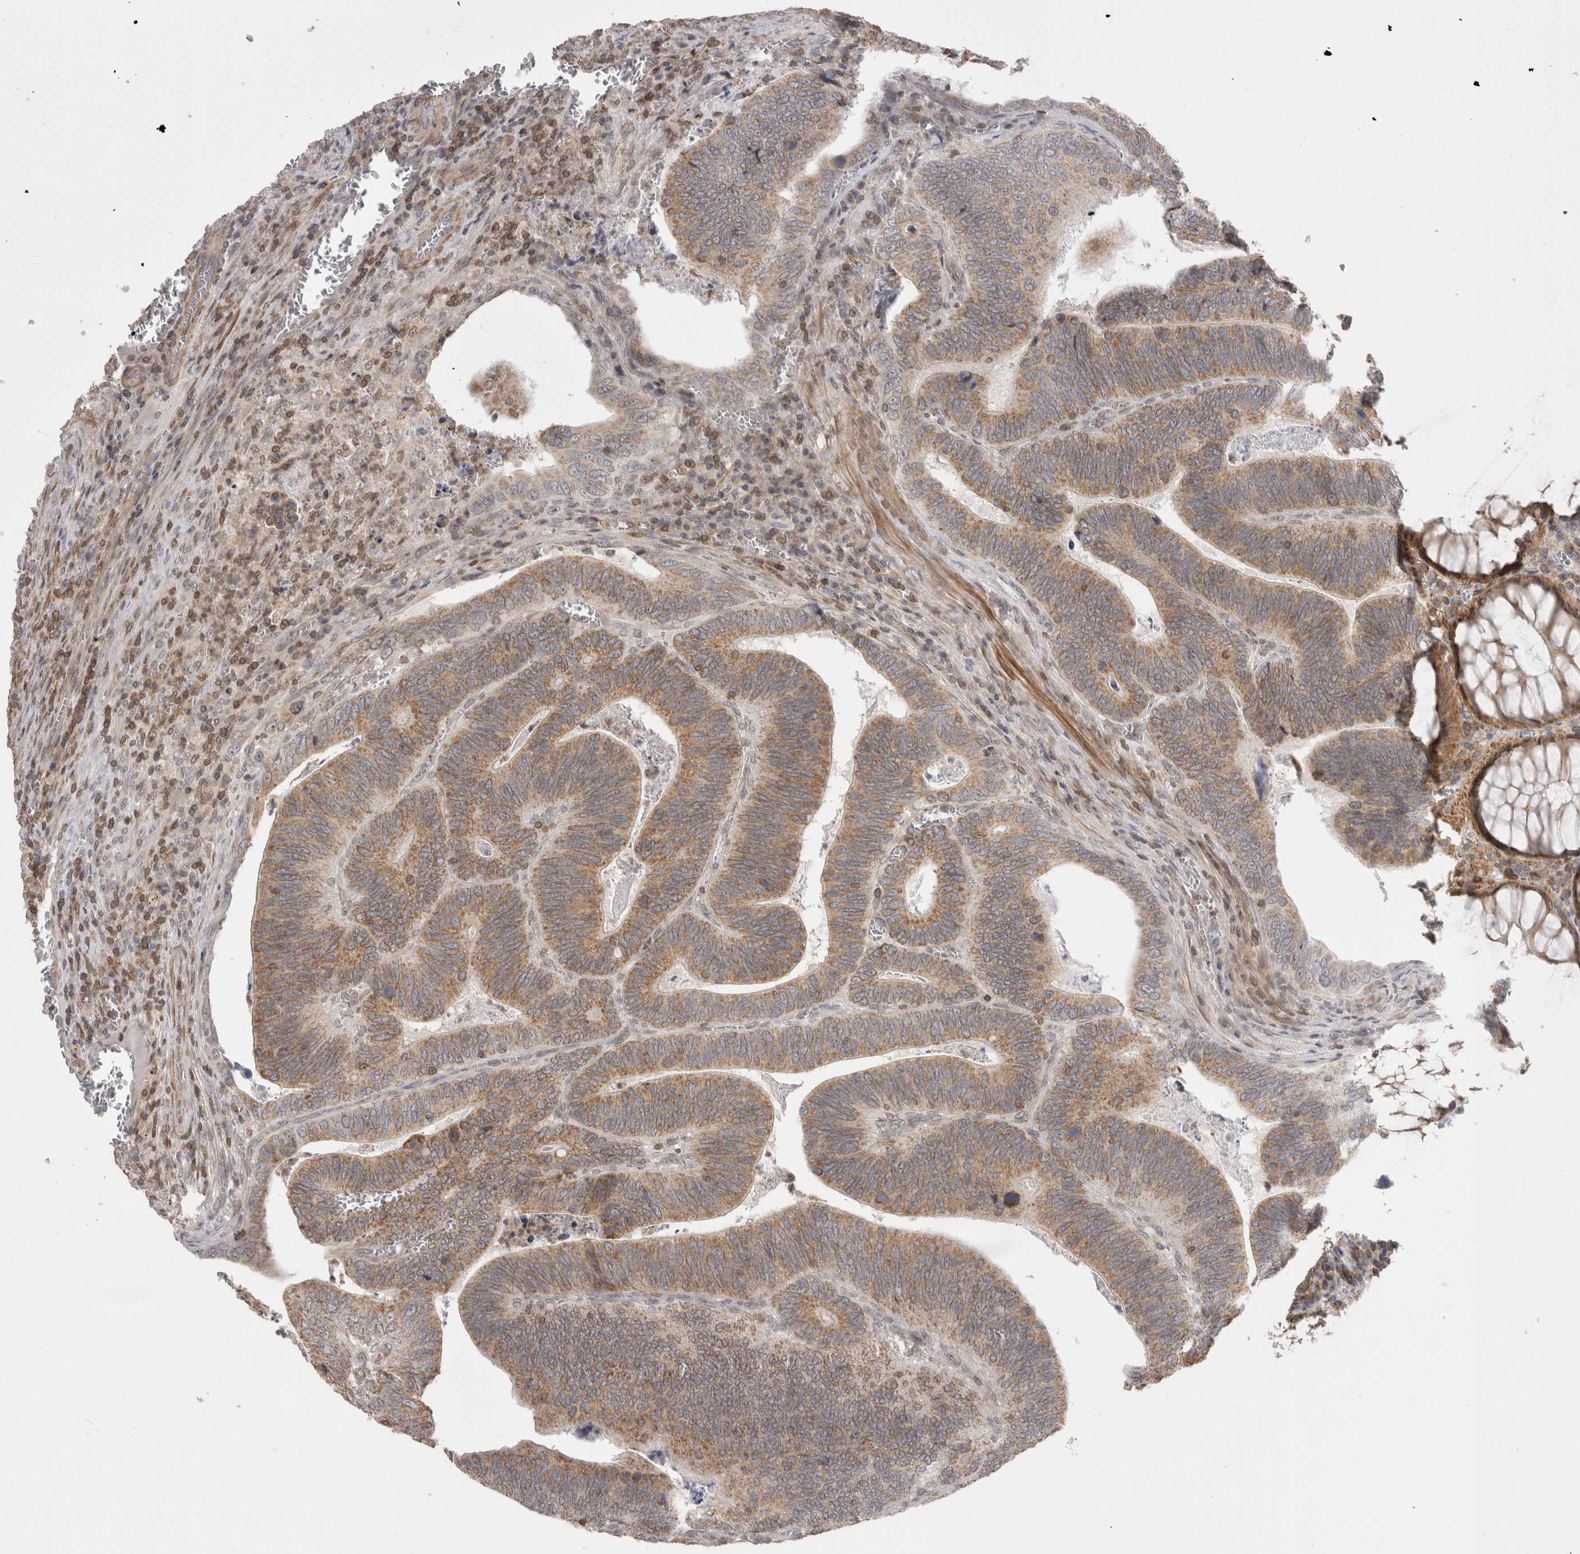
{"staining": {"intensity": "moderate", "quantity": ">75%", "location": "cytoplasmic/membranous"}, "tissue": "colorectal cancer", "cell_type": "Tumor cells", "image_type": "cancer", "snomed": [{"axis": "morphology", "description": "Inflammation, NOS"}, {"axis": "morphology", "description": "Adenocarcinoma, NOS"}, {"axis": "topography", "description": "Colon"}], "caption": "Adenocarcinoma (colorectal) was stained to show a protein in brown. There is medium levels of moderate cytoplasmic/membranous staining in approximately >75% of tumor cells.", "gene": "DARS2", "patient": {"sex": "male", "age": 72}}